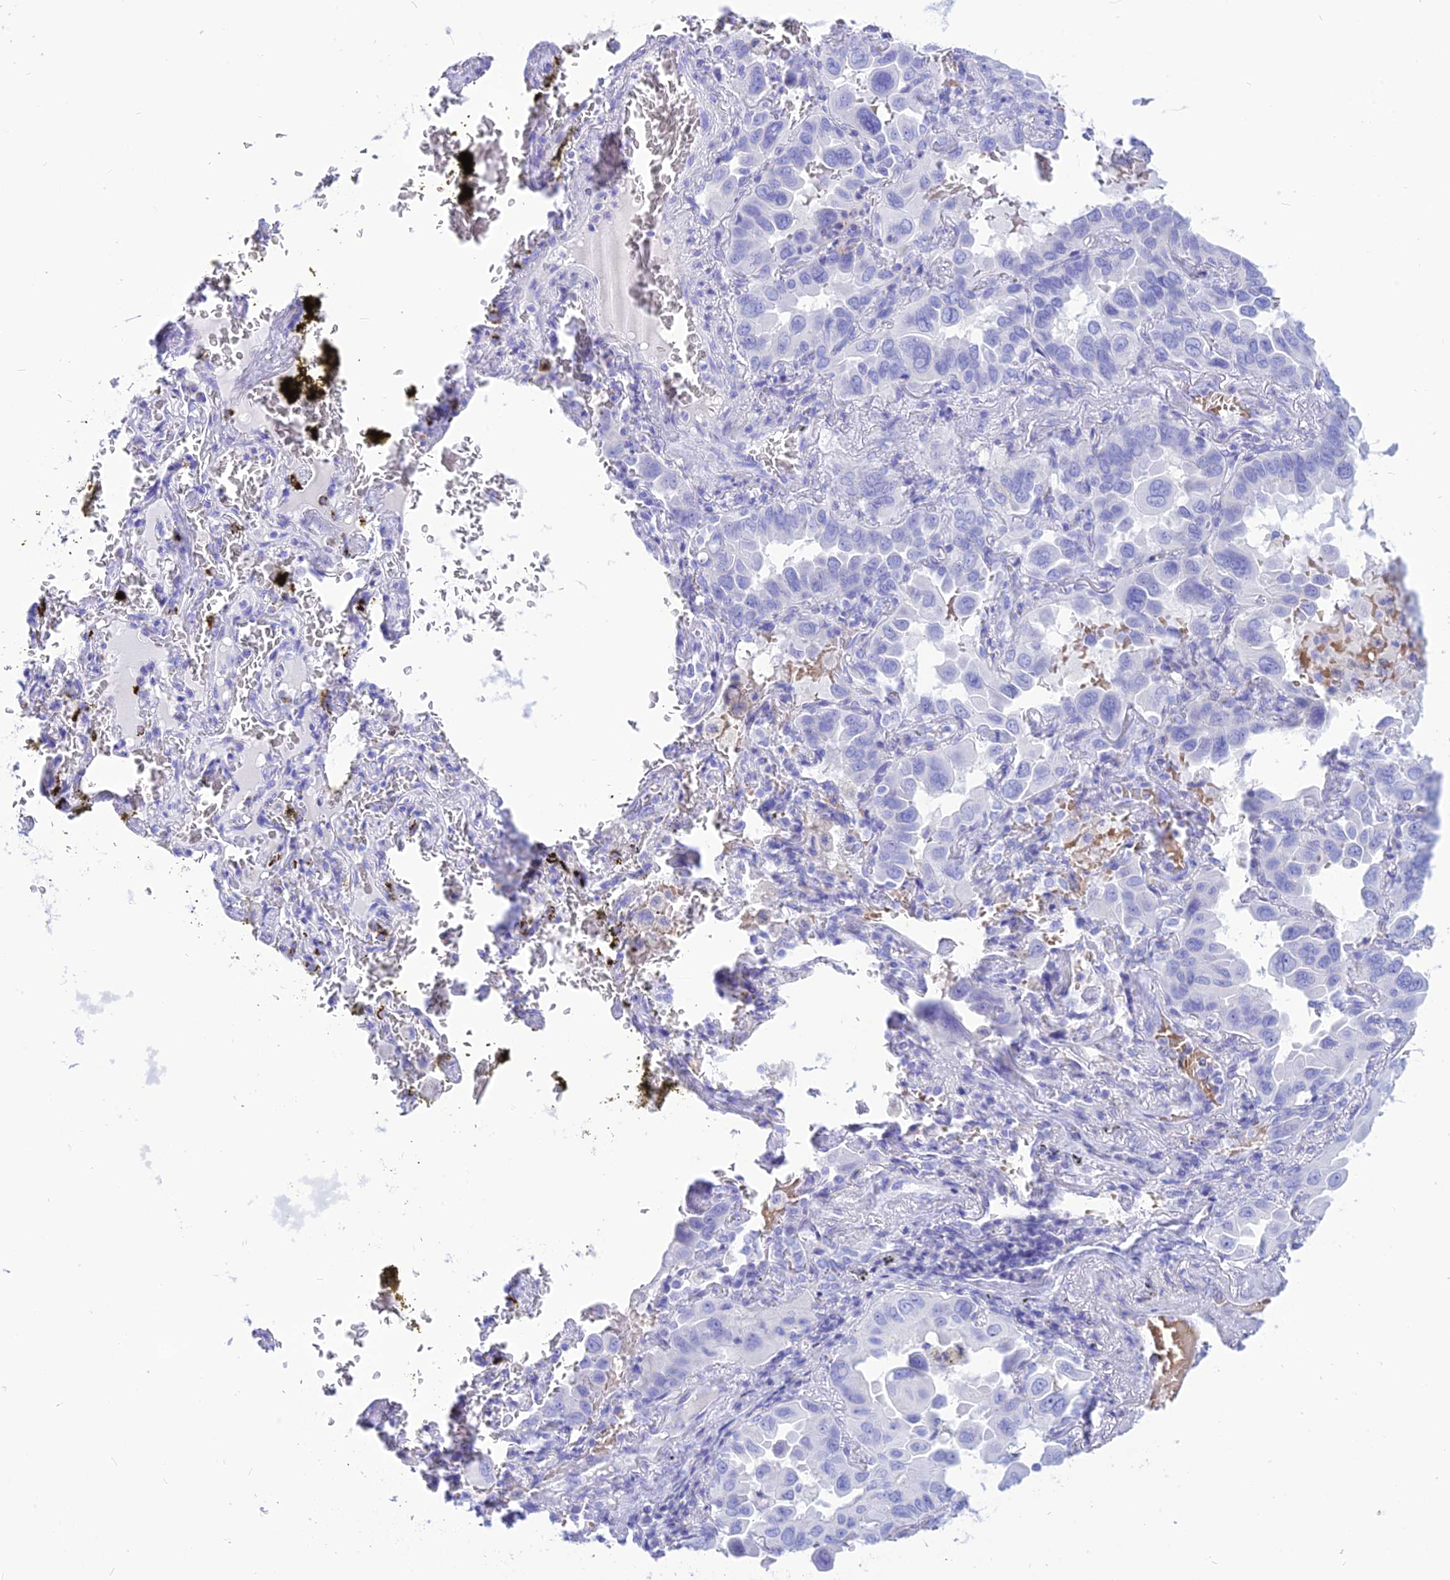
{"staining": {"intensity": "negative", "quantity": "none", "location": "none"}, "tissue": "lung cancer", "cell_type": "Tumor cells", "image_type": "cancer", "snomed": [{"axis": "morphology", "description": "Adenocarcinoma, NOS"}, {"axis": "topography", "description": "Lung"}], "caption": "Lung cancer stained for a protein using IHC displays no staining tumor cells.", "gene": "GLYATL1", "patient": {"sex": "male", "age": 64}}